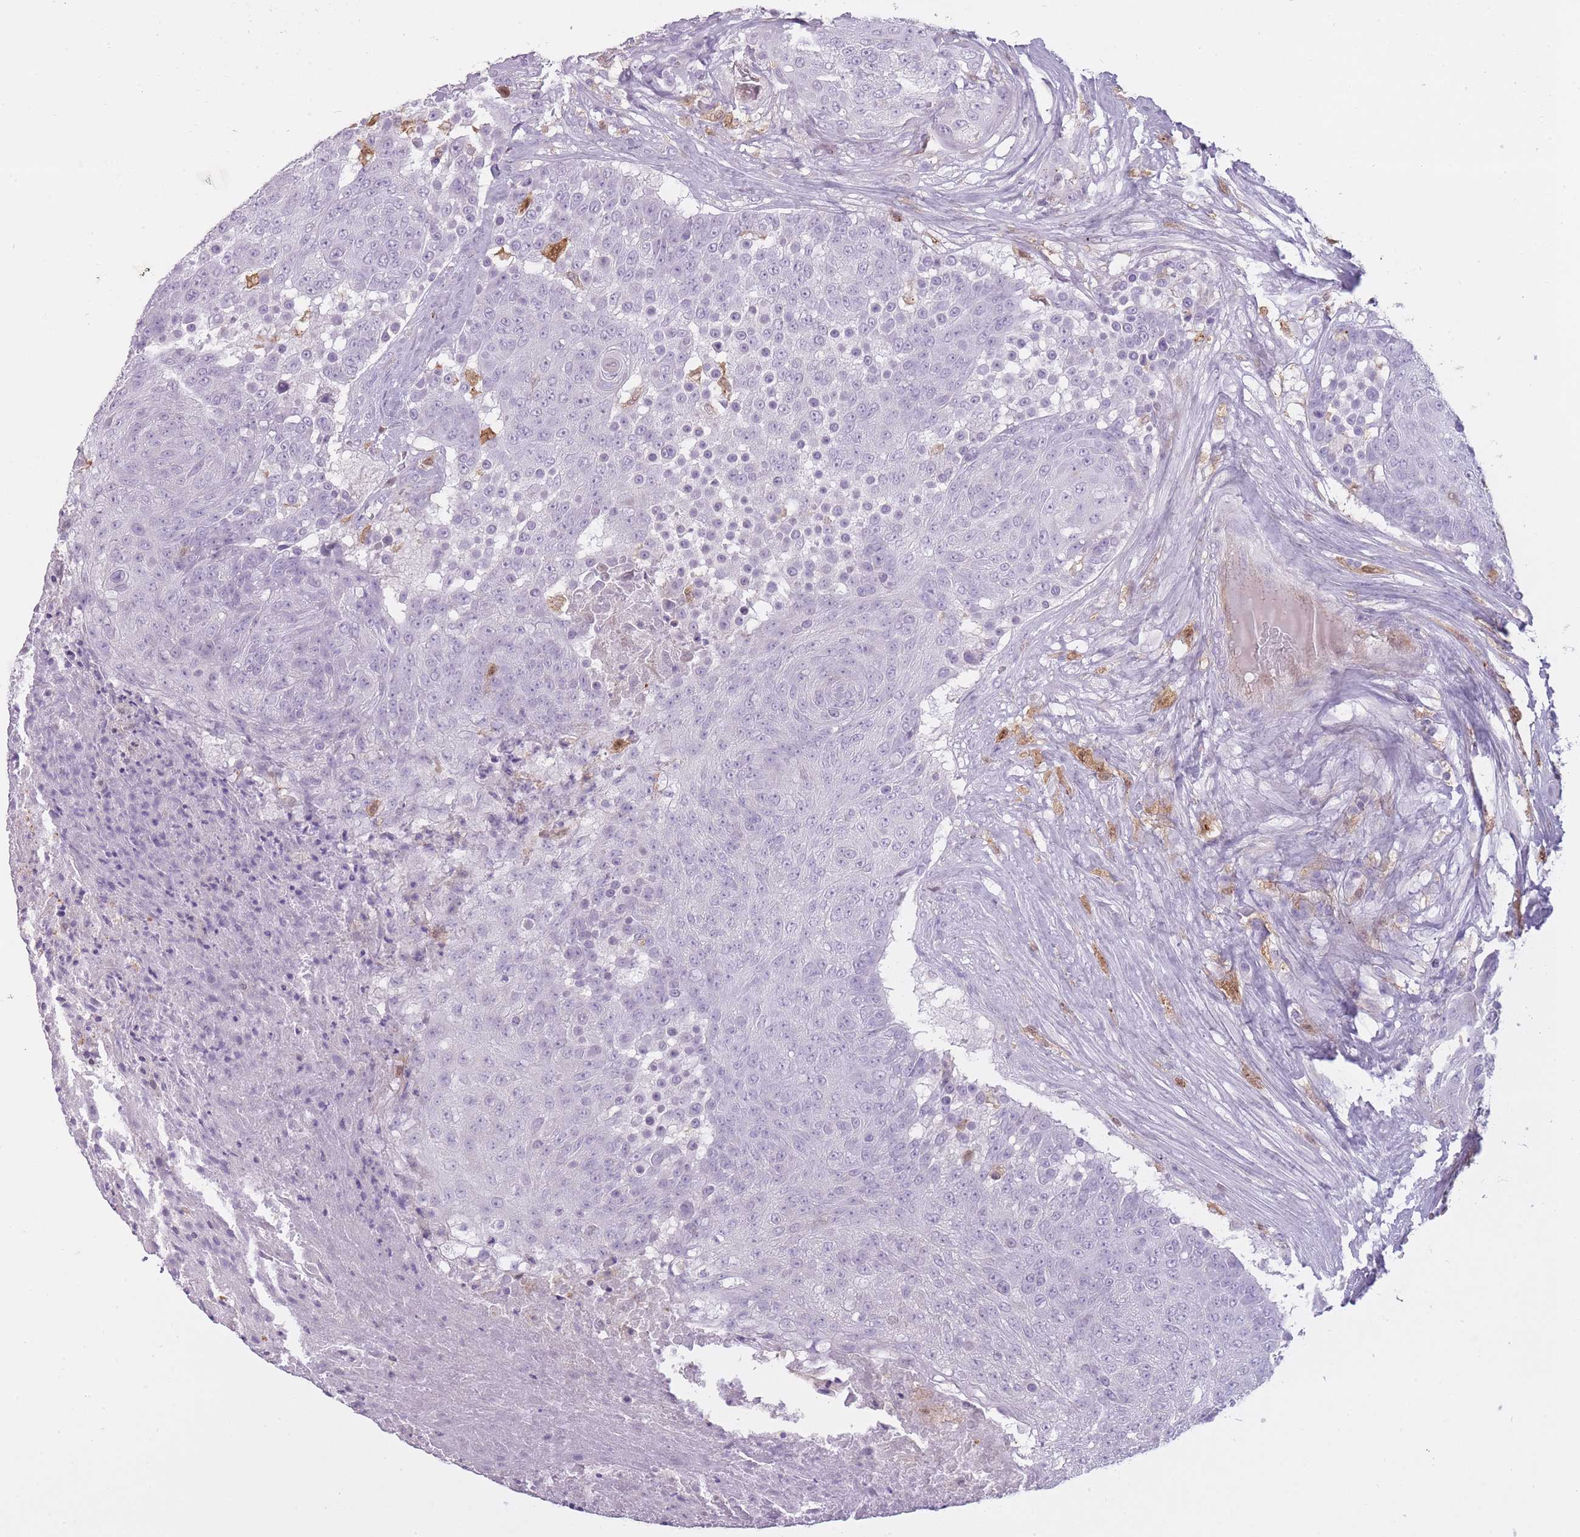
{"staining": {"intensity": "negative", "quantity": "none", "location": "none"}, "tissue": "urothelial cancer", "cell_type": "Tumor cells", "image_type": "cancer", "snomed": [{"axis": "morphology", "description": "Urothelial carcinoma, High grade"}, {"axis": "topography", "description": "Urinary bladder"}], "caption": "High power microscopy histopathology image of an immunohistochemistry (IHC) photomicrograph of urothelial cancer, revealing no significant positivity in tumor cells.", "gene": "LGALS9", "patient": {"sex": "female", "age": 63}}